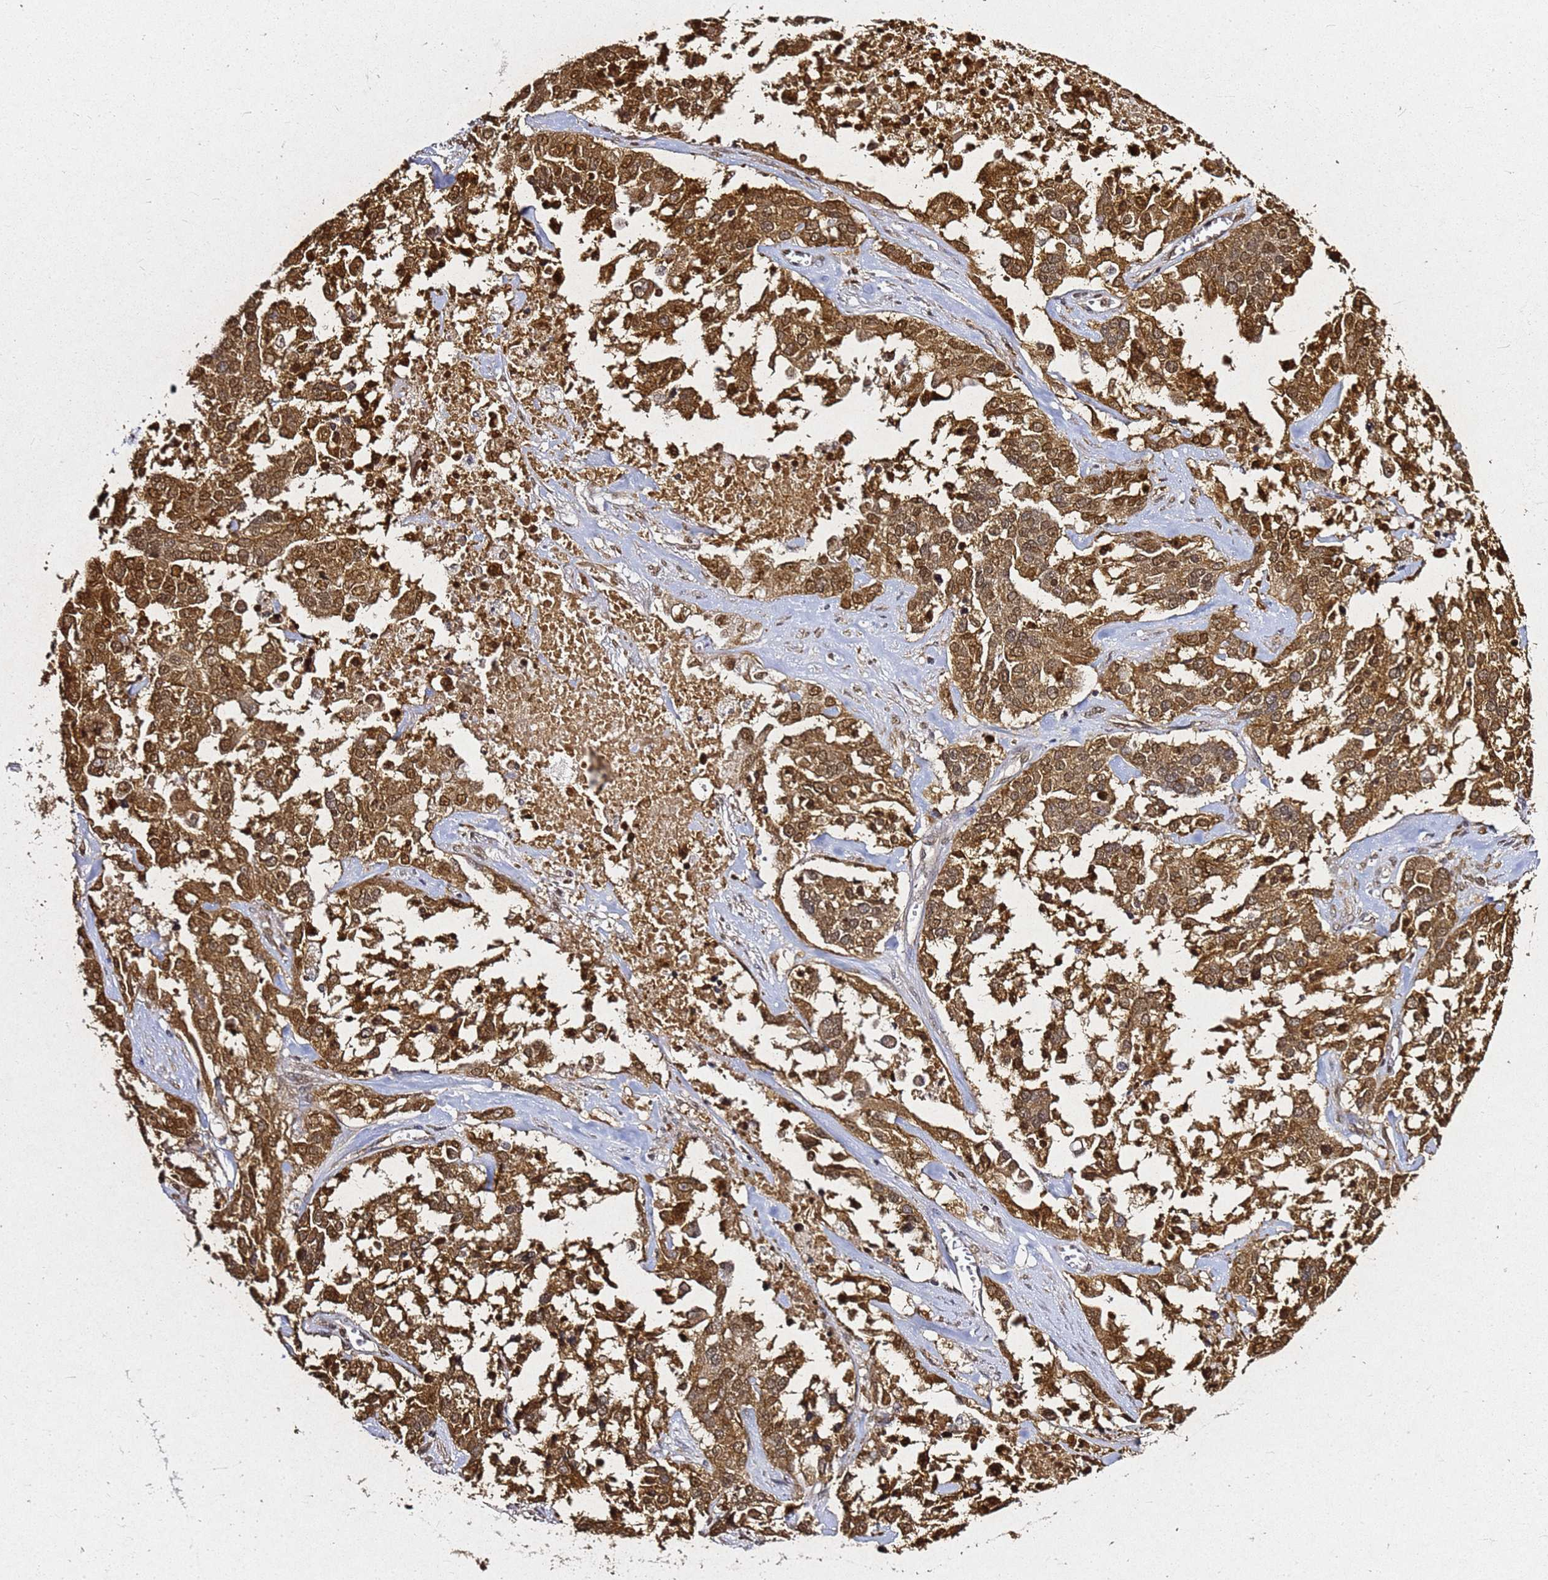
{"staining": {"intensity": "moderate", "quantity": ">75%", "location": "cytoplasmic/membranous,nuclear"}, "tissue": "ovarian cancer", "cell_type": "Tumor cells", "image_type": "cancer", "snomed": [{"axis": "morphology", "description": "Cystadenocarcinoma, serous, NOS"}, {"axis": "topography", "description": "Ovary"}], "caption": "IHC (DAB) staining of human ovarian cancer (serous cystadenocarcinoma) exhibits moderate cytoplasmic/membranous and nuclear protein positivity in about >75% of tumor cells.", "gene": "APEX1", "patient": {"sex": "female", "age": 44}}